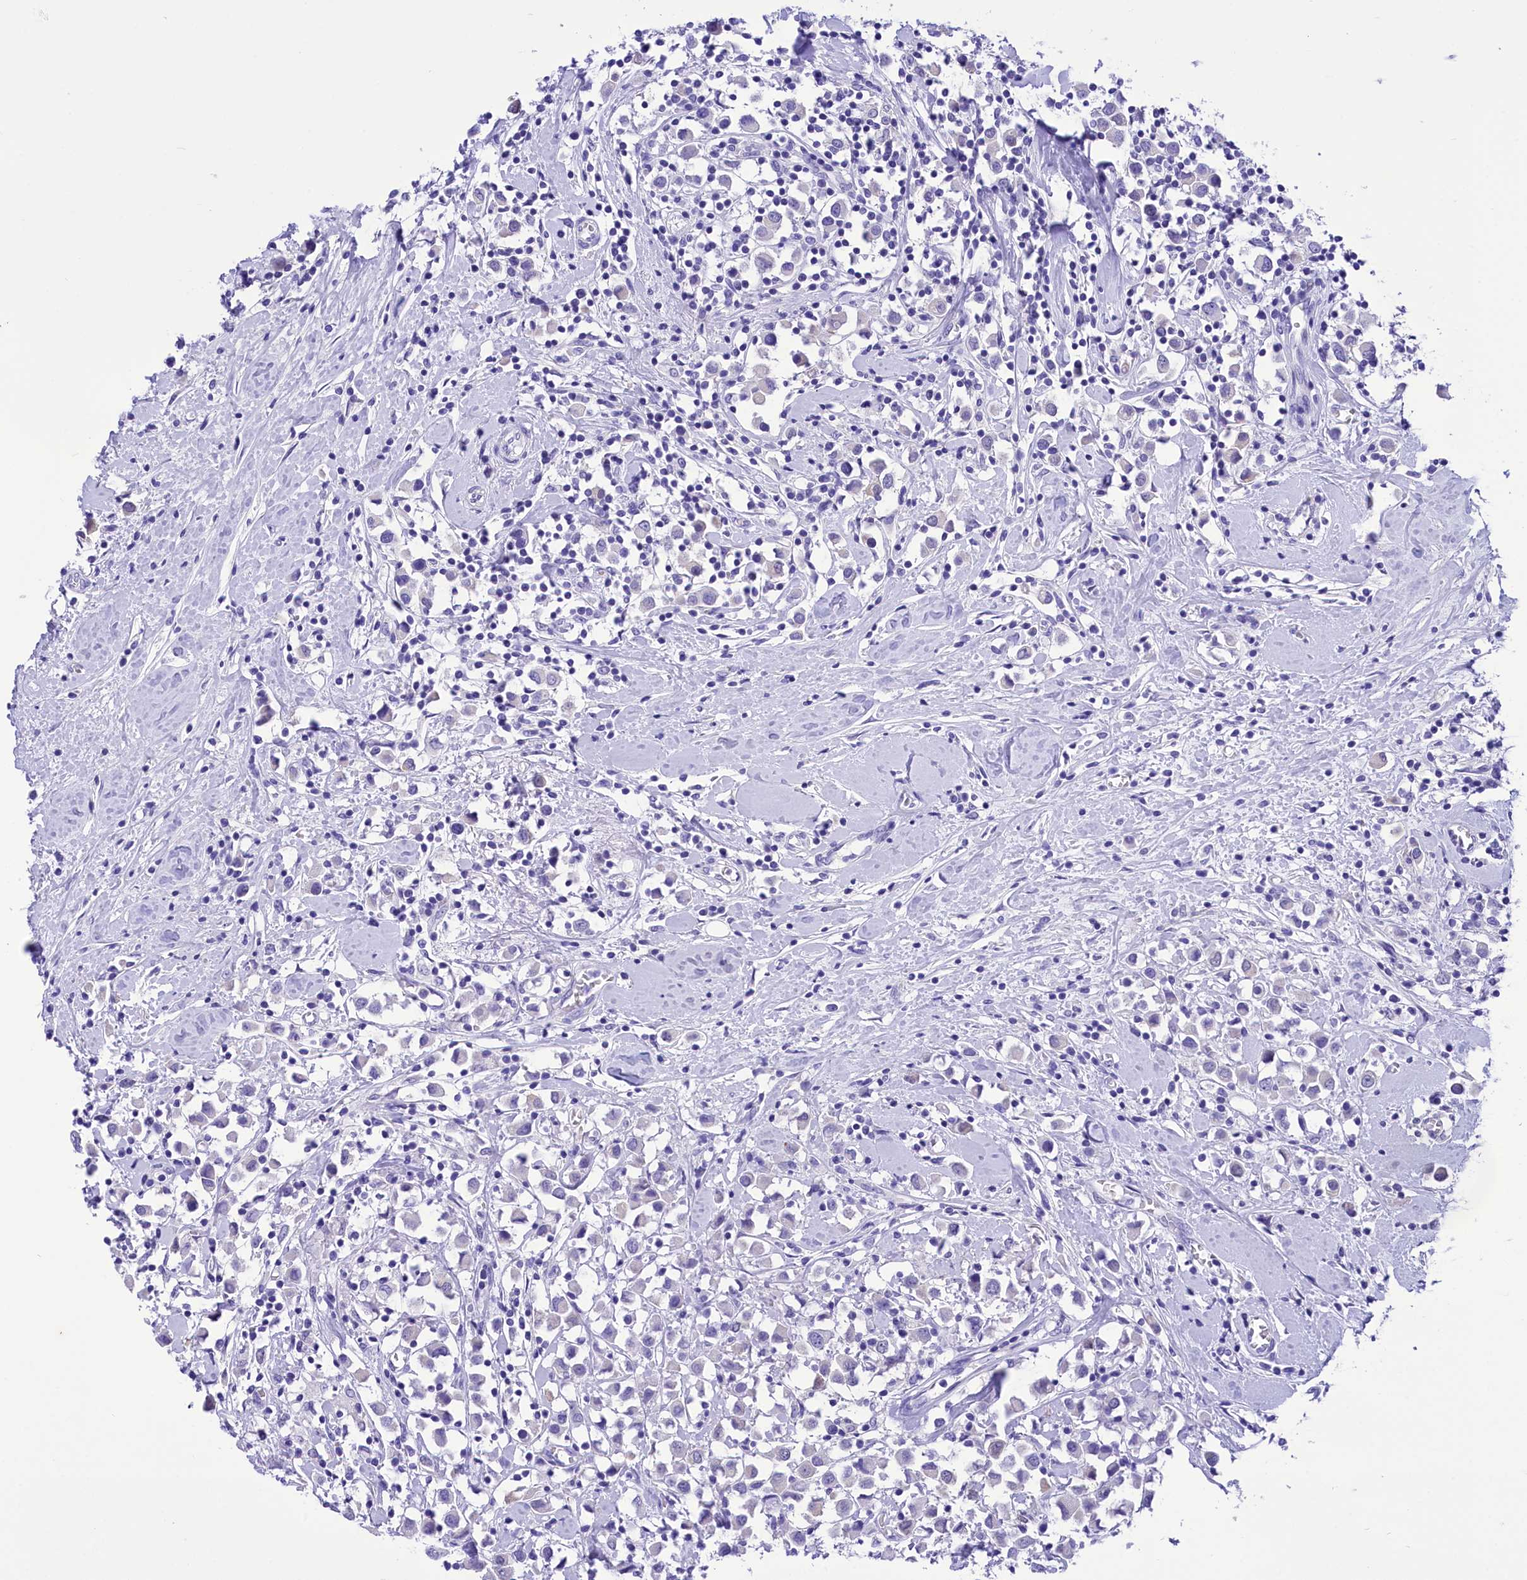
{"staining": {"intensity": "negative", "quantity": "none", "location": "none"}, "tissue": "breast cancer", "cell_type": "Tumor cells", "image_type": "cancer", "snomed": [{"axis": "morphology", "description": "Duct carcinoma"}, {"axis": "topography", "description": "Breast"}], "caption": "Image shows no protein staining in tumor cells of breast infiltrating ductal carcinoma tissue.", "gene": "TTC36", "patient": {"sex": "female", "age": 61}}